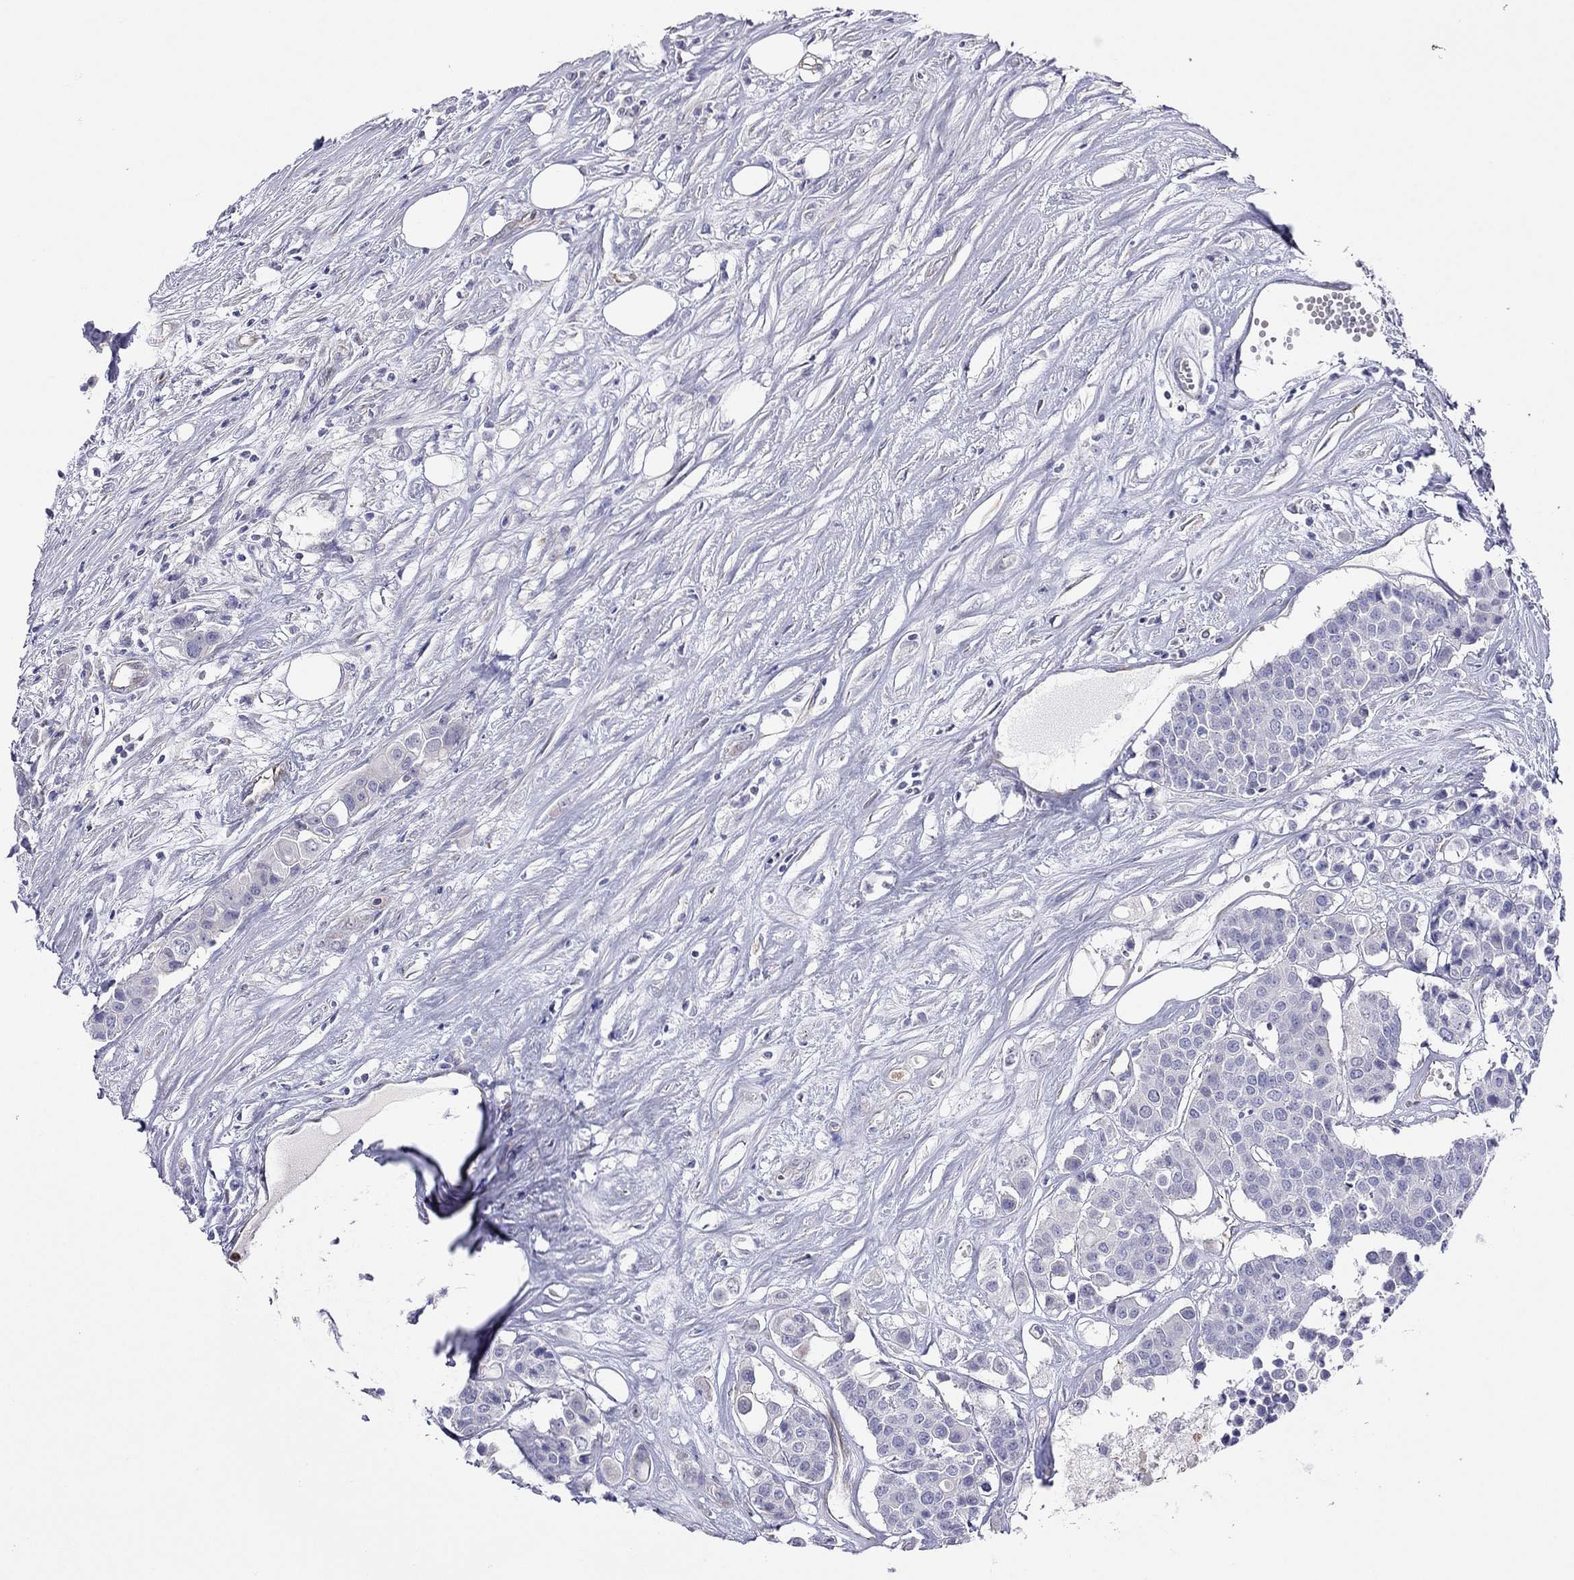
{"staining": {"intensity": "negative", "quantity": "none", "location": "none"}, "tissue": "carcinoid", "cell_type": "Tumor cells", "image_type": "cancer", "snomed": [{"axis": "morphology", "description": "Carcinoid, malignant, NOS"}, {"axis": "topography", "description": "Colon"}], "caption": "Human malignant carcinoid stained for a protein using IHC shows no expression in tumor cells.", "gene": "SPINT4", "patient": {"sex": "male", "age": 81}}